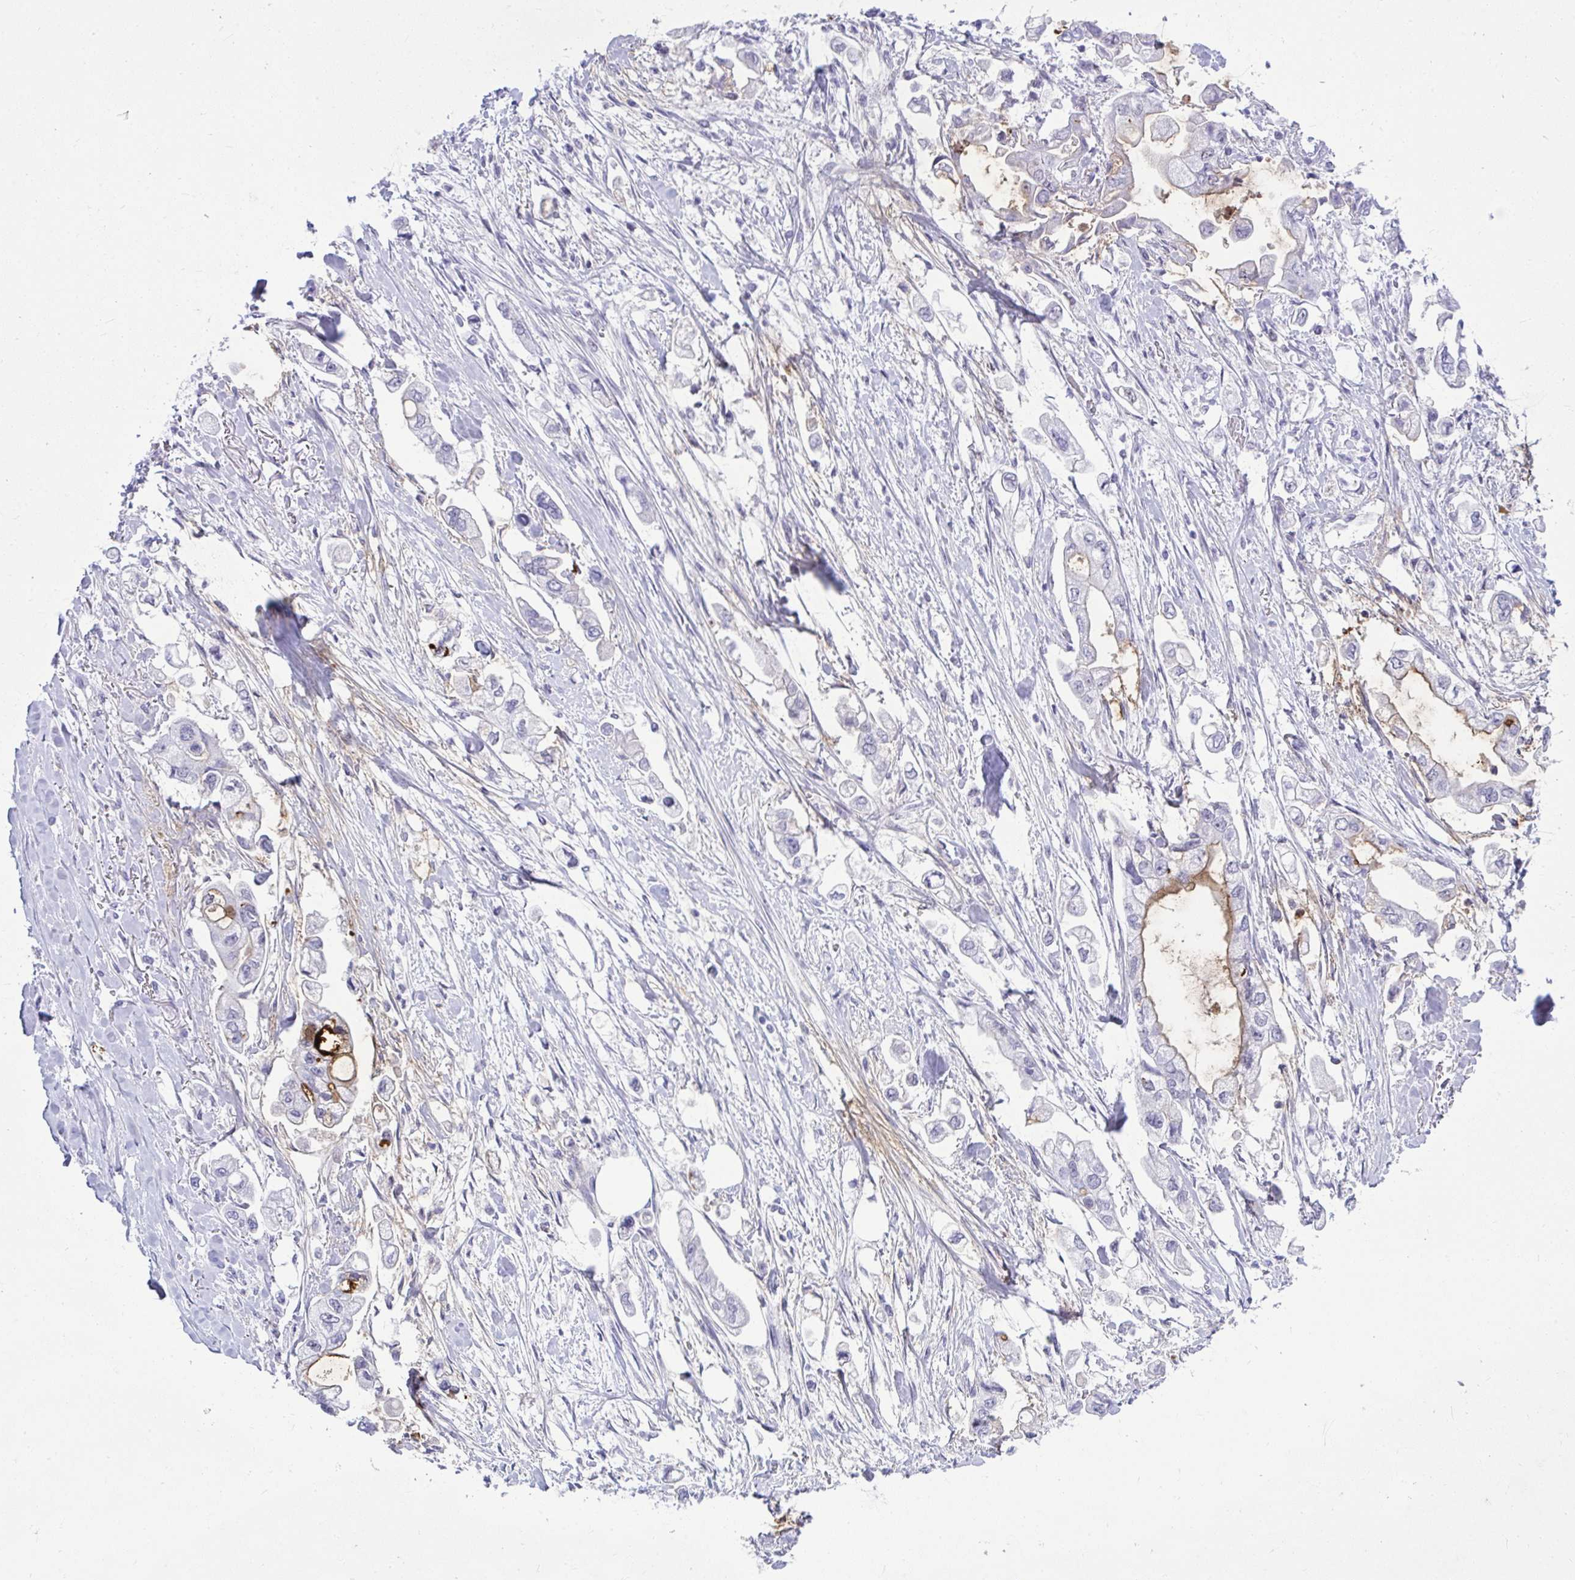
{"staining": {"intensity": "moderate", "quantity": "<25%", "location": "cytoplasmic/membranous"}, "tissue": "stomach cancer", "cell_type": "Tumor cells", "image_type": "cancer", "snomed": [{"axis": "morphology", "description": "Adenocarcinoma, NOS"}, {"axis": "topography", "description": "Stomach"}], "caption": "Adenocarcinoma (stomach) stained for a protein reveals moderate cytoplasmic/membranous positivity in tumor cells.", "gene": "OR5F1", "patient": {"sex": "male", "age": 62}}